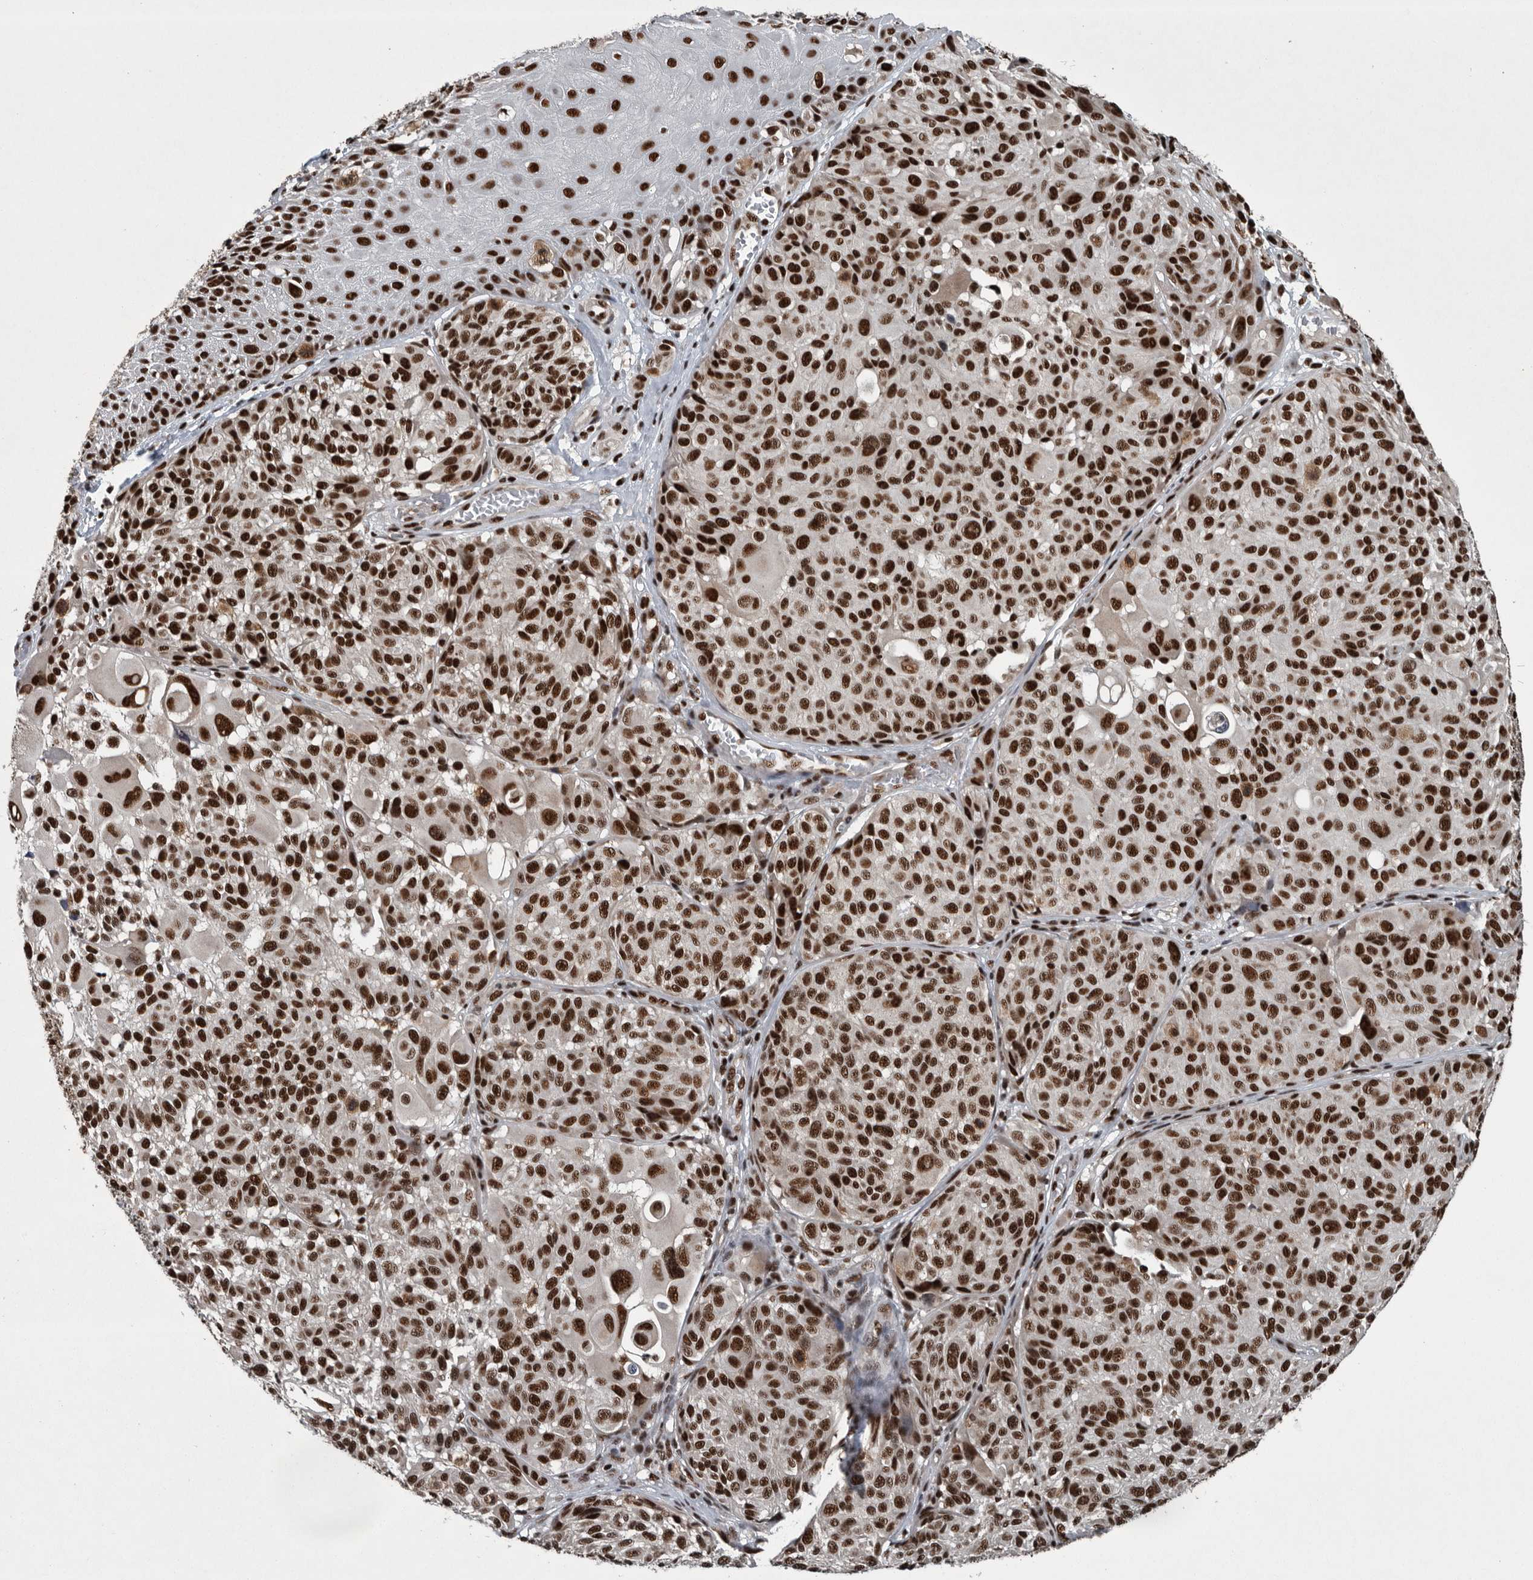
{"staining": {"intensity": "moderate", "quantity": ">75%", "location": "nuclear"}, "tissue": "melanoma", "cell_type": "Tumor cells", "image_type": "cancer", "snomed": [{"axis": "morphology", "description": "Malignant melanoma, NOS"}, {"axis": "topography", "description": "Skin"}], "caption": "Immunohistochemistry micrograph of human melanoma stained for a protein (brown), which demonstrates medium levels of moderate nuclear expression in approximately >75% of tumor cells.", "gene": "SENP7", "patient": {"sex": "male", "age": 83}}